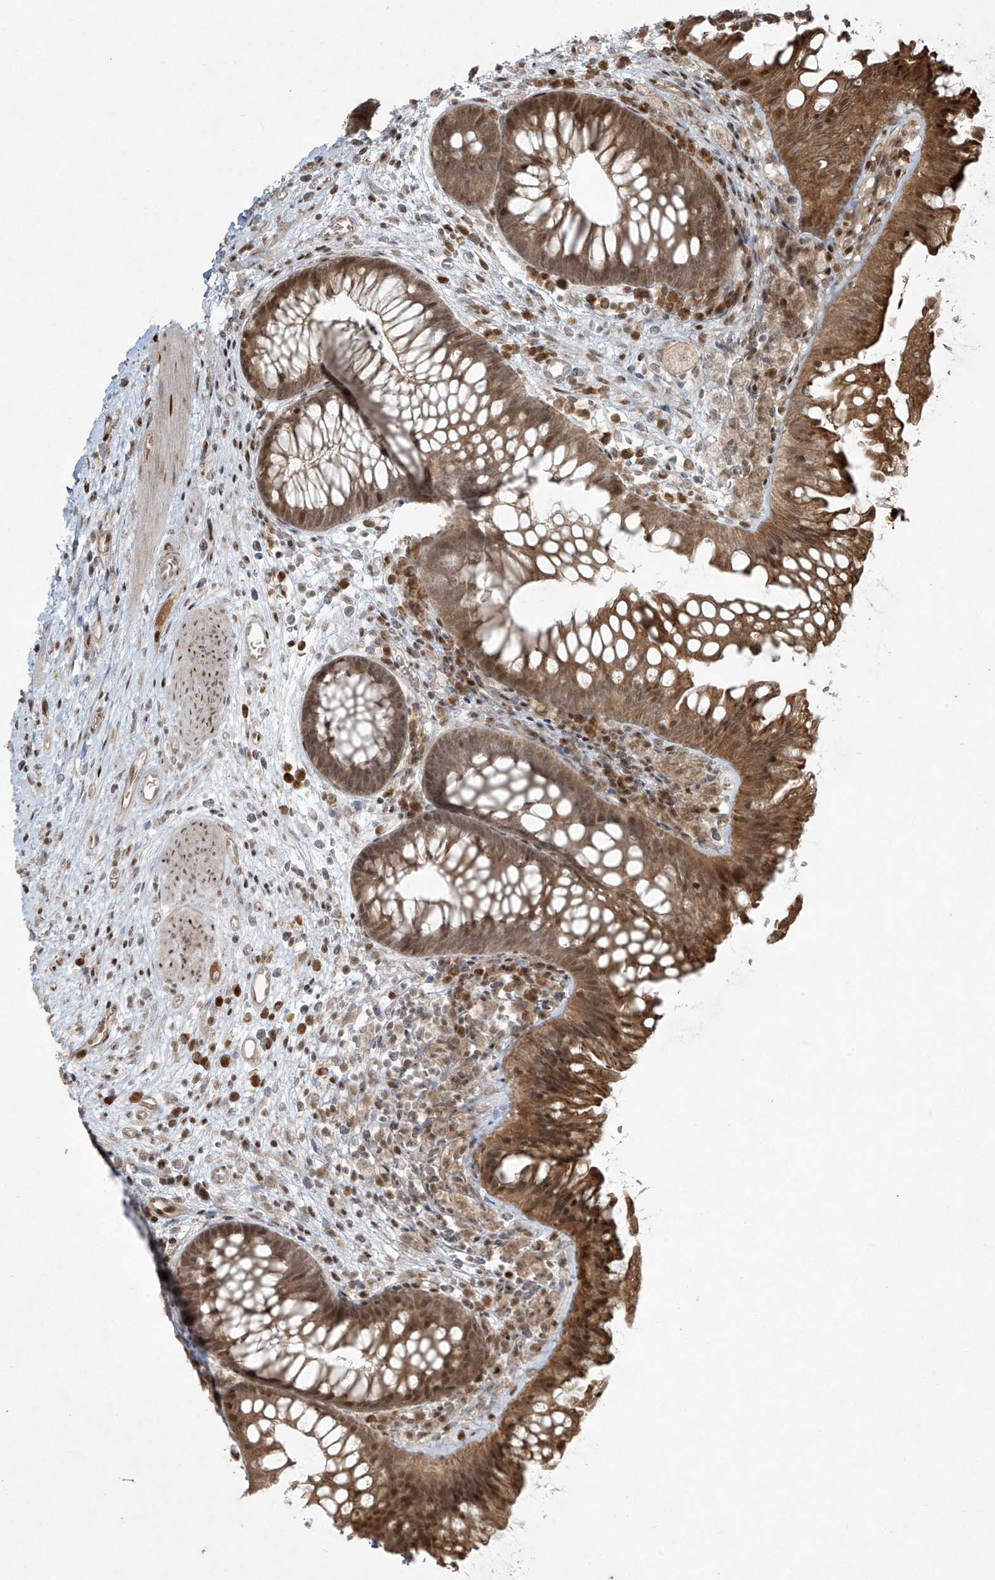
{"staining": {"intensity": "weak", "quantity": ">75%", "location": "cytoplasmic/membranous"}, "tissue": "colon", "cell_type": "Endothelial cells", "image_type": "normal", "snomed": [{"axis": "morphology", "description": "Normal tissue, NOS"}, {"axis": "topography", "description": "Colon"}], "caption": "Normal colon reveals weak cytoplasmic/membranous expression in approximately >75% of endothelial cells.", "gene": "TTC22", "patient": {"sex": "female", "age": 62}}